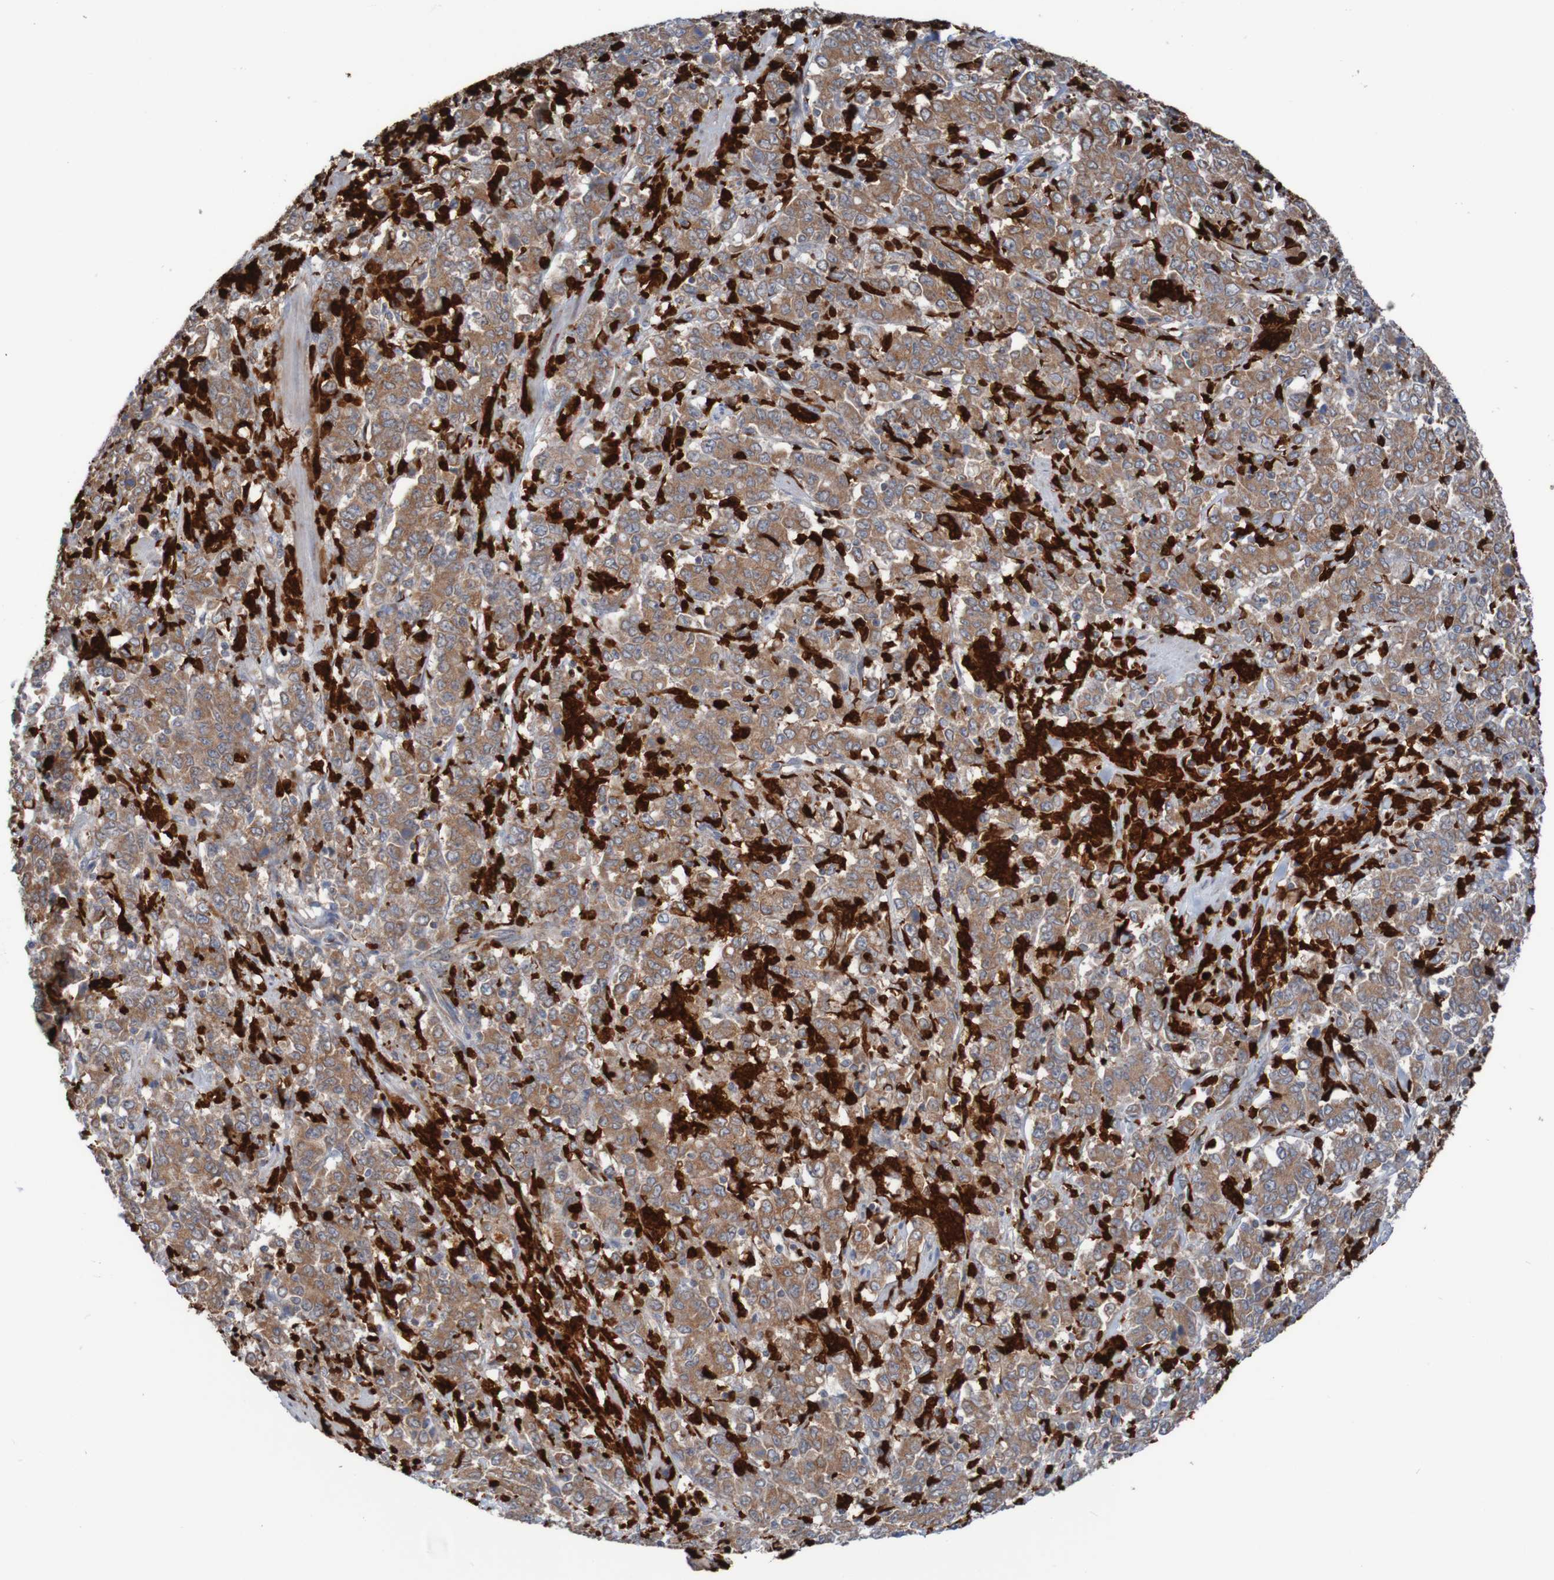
{"staining": {"intensity": "moderate", "quantity": ">75%", "location": "cytoplasmic/membranous"}, "tissue": "stomach cancer", "cell_type": "Tumor cells", "image_type": "cancer", "snomed": [{"axis": "morphology", "description": "Adenocarcinoma, NOS"}, {"axis": "topography", "description": "Stomach, lower"}], "caption": "This image demonstrates IHC staining of stomach cancer (adenocarcinoma), with medium moderate cytoplasmic/membranous expression in about >75% of tumor cells.", "gene": "PARP4", "patient": {"sex": "female", "age": 71}}